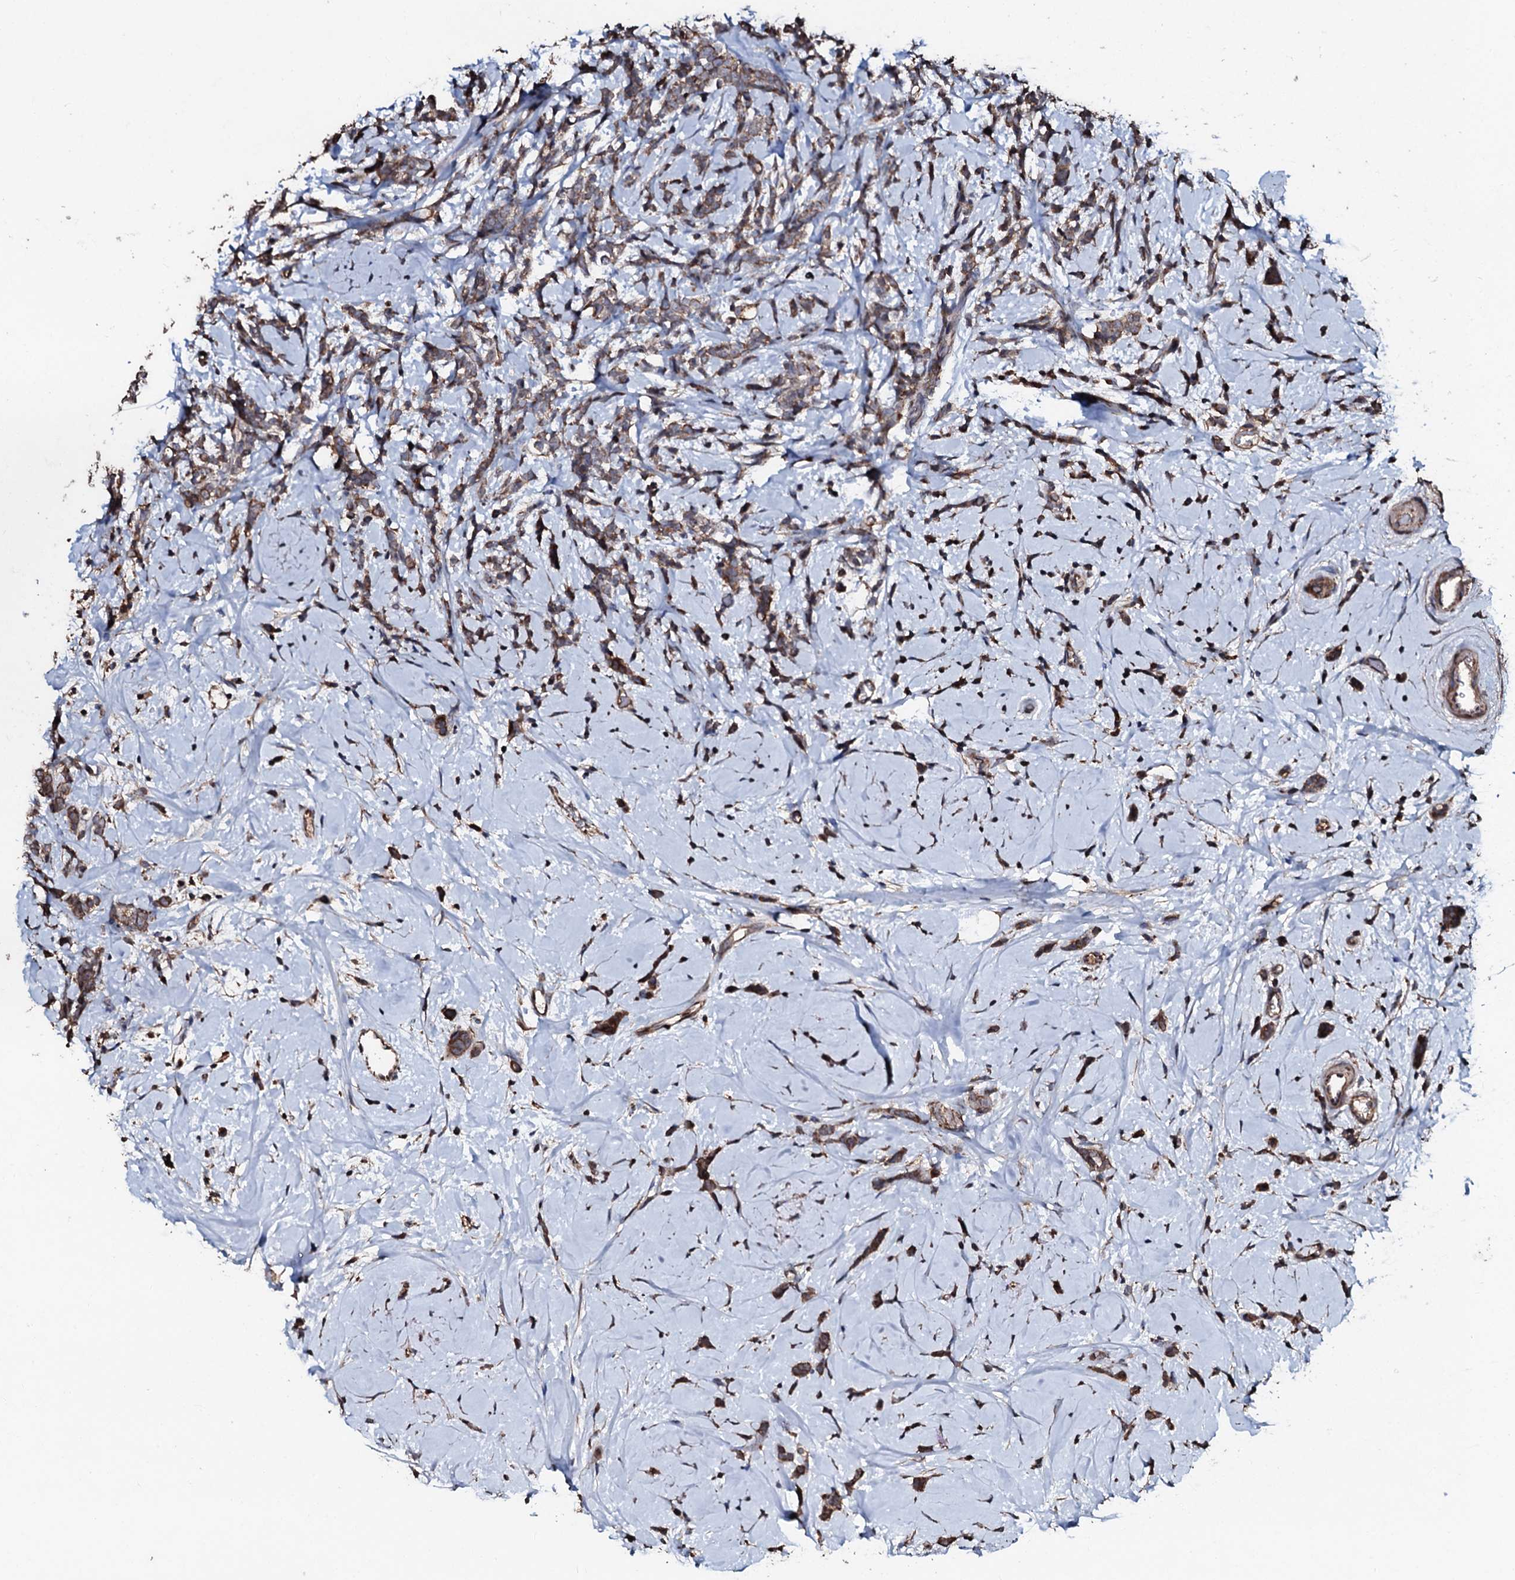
{"staining": {"intensity": "moderate", "quantity": ">75%", "location": "cytoplasmic/membranous"}, "tissue": "breast cancer", "cell_type": "Tumor cells", "image_type": "cancer", "snomed": [{"axis": "morphology", "description": "Lobular carcinoma"}, {"axis": "topography", "description": "Breast"}], "caption": "A photomicrograph showing moderate cytoplasmic/membranous expression in about >75% of tumor cells in lobular carcinoma (breast), as visualized by brown immunohistochemical staining.", "gene": "SDHAF2", "patient": {"sex": "female", "age": 58}}